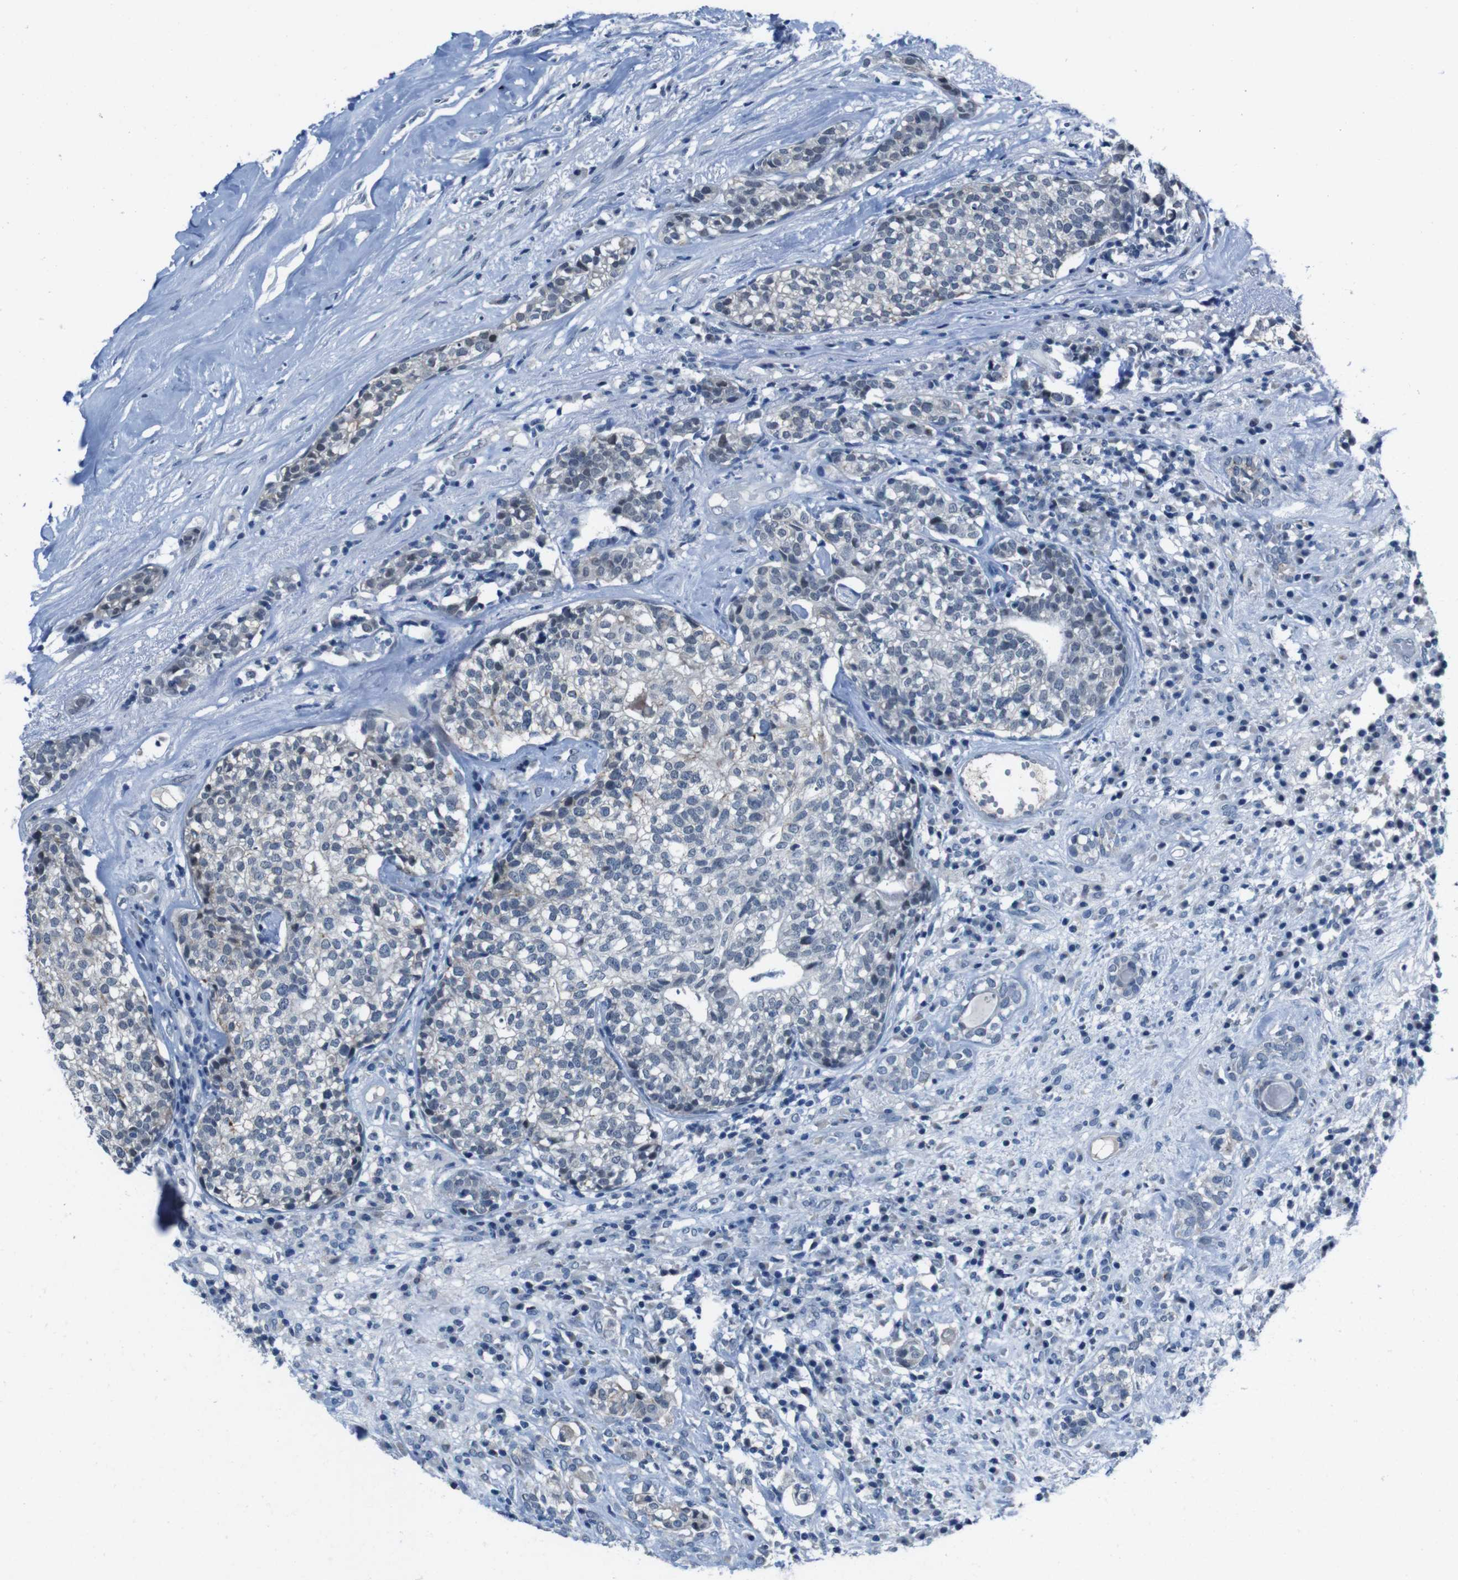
{"staining": {"intensity": "negative", "quantity": "none", "location": "none"}, "tissue": "head and neck cancer", "cell_type": "Tumor cells", "image_type": "cancer", "snomed": [{"axis": "morphology", "description": "Adenocarcinoma, NOS"}, {"axis": "topography", "description": "Salivary gland"}, {"axis": "topography", "description": "Head-Neck"}], "caption": "IHC image of neoplastic tissue: human adenocarcinoma (head and neck) stained with DAB reveals no significant protein staining in tumor cells. (DAB (3,3'-diaminobenzidine) immunohistochemistry with hematoxylin counter stain).", "gene": "CDHR2", "patient": {"sex": "female", "age": 65}}